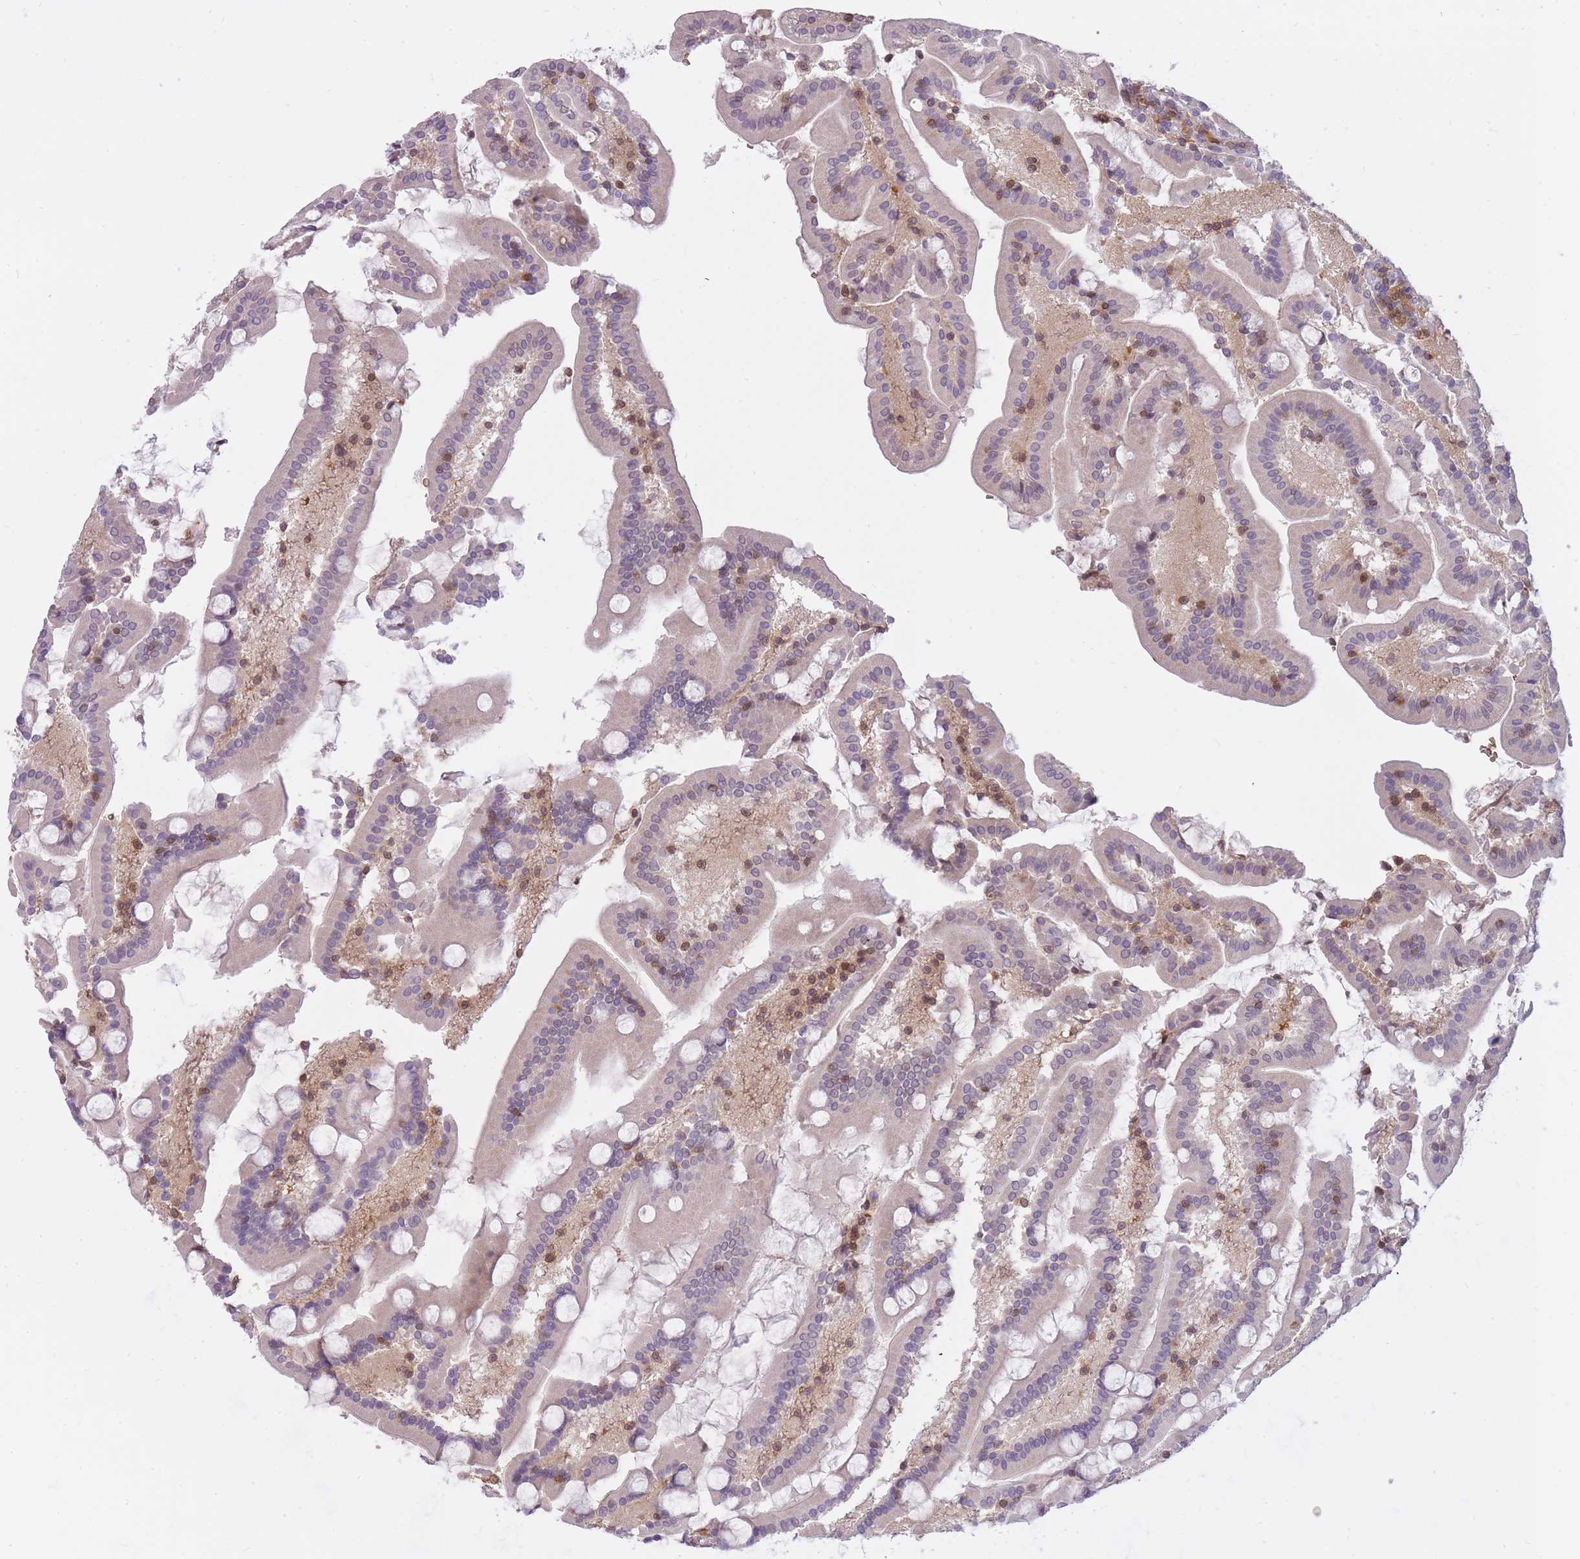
{"staining": {"intensity": "moderate", "quantity": "25%-75%", "location": "cytoplasmic/membranous"}, "tissue": "duodenum", "cell_type": "Glandular cells", "image_type": "normal", "snomed": [{"axis": "morphology", "description": "Normal tissue, NOS"}, {"axis": "topography", "description": "Duodenum"}], "caption": "Duodenum stained with immunohistochemistry demonstrates moderate cytoplasmic/membranous positivity in approximately 25%-75% of glandular cells. (Brightfield microscopy of DAB IHC at high magnification).", "gene": "CXorf38", "patient": {"sex": "male", "age": 55}}